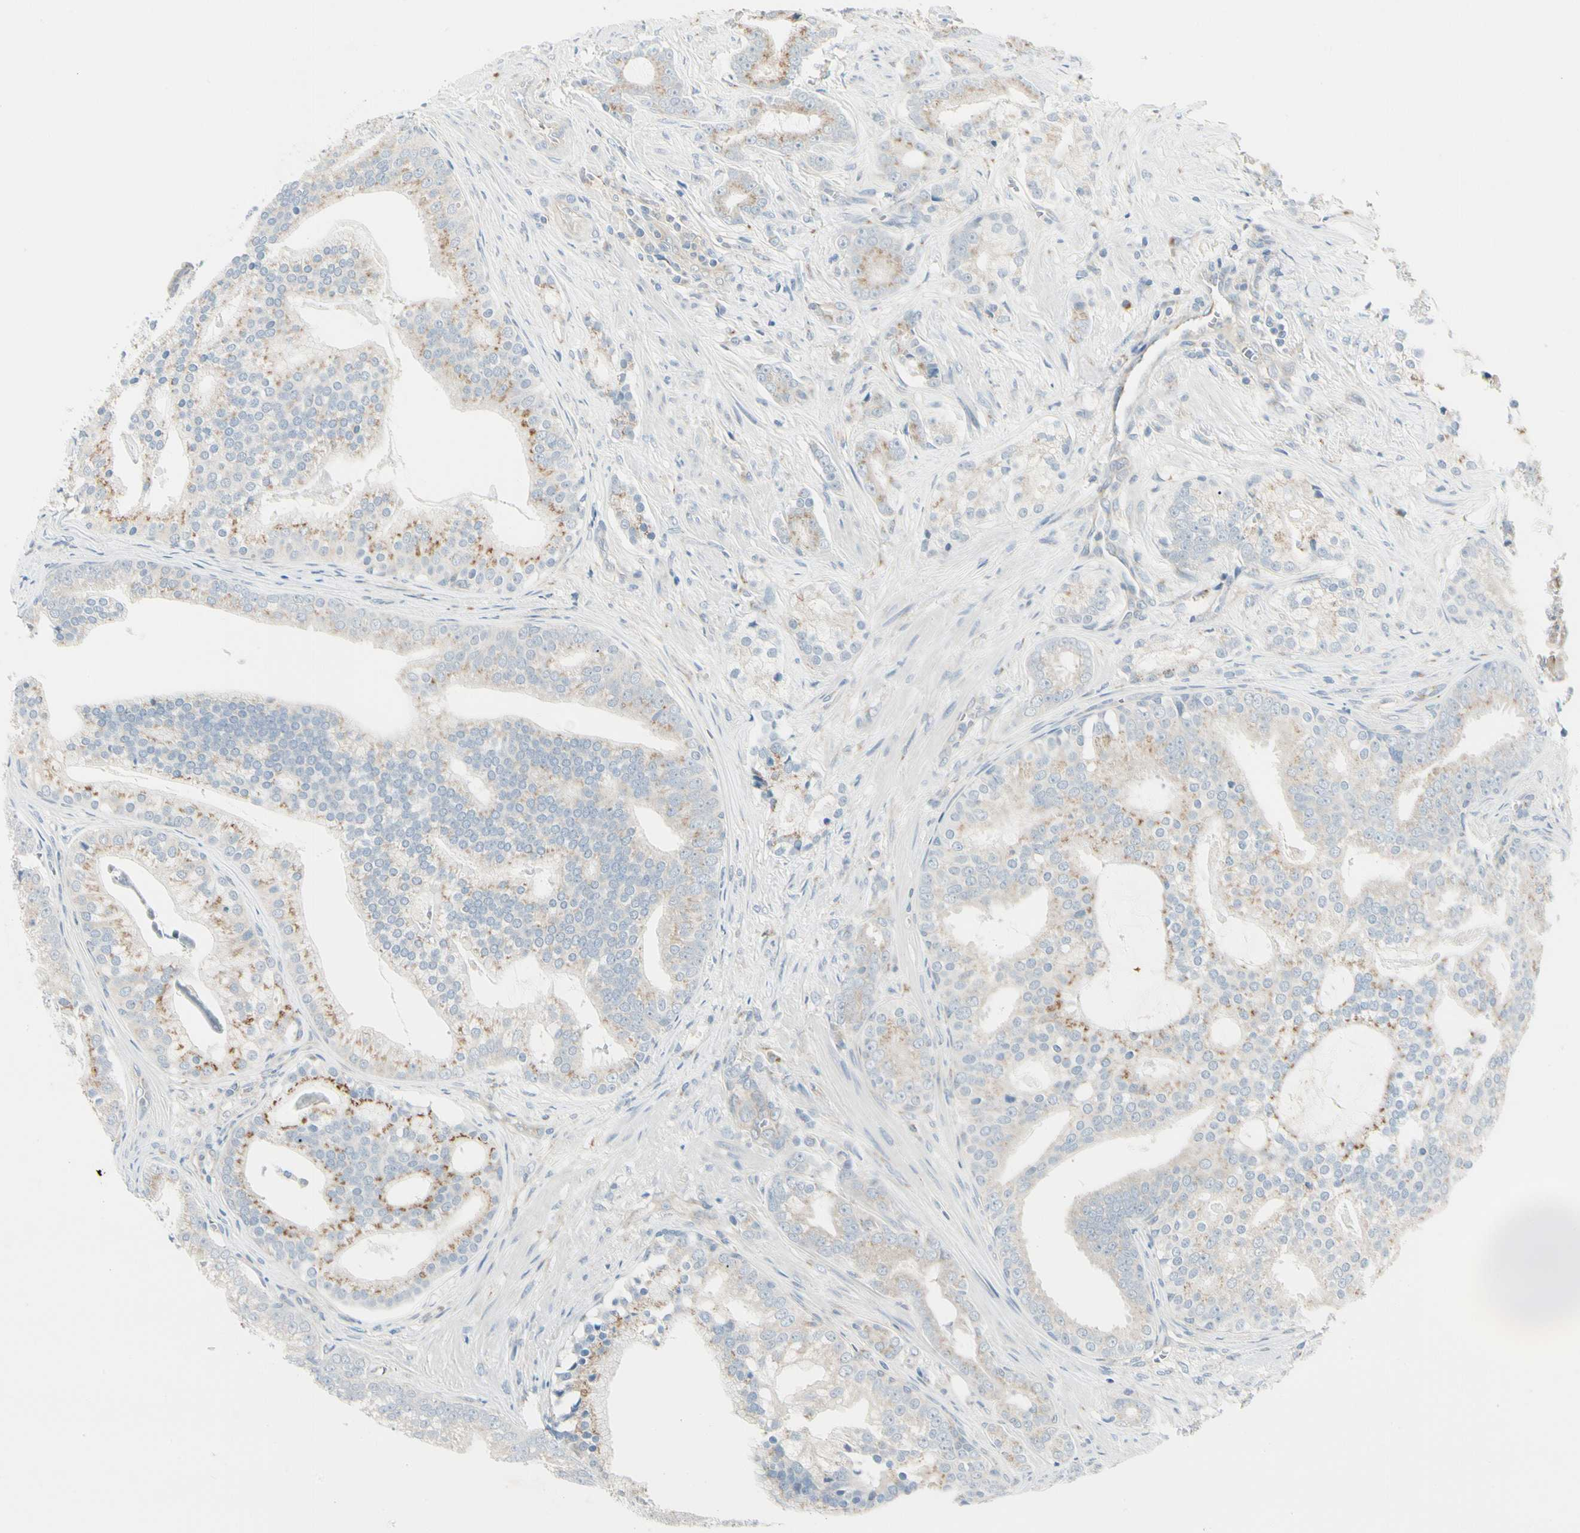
{"staining": {"intensity": "moderate", "quantity": "<25%", "location": "cytoplasmic/membranous"}, "tissue": "prostate cancer", "cell_type": "Tumor cells", "image_type": "cancer", "snomed": [{"axis": "morphology", "description": "Adenocarcinoma, Low grade"}, {"axis": "topography", "description": "Prostate"}], "caption": "Immunohistochemical staining of prostate cancer exhibits low levels of moderate cytoplasmic/membranous positivity in about <25% of tumor cells.", "gene": "ABCA3", "patient": {"sex": "male", "age": 58}}